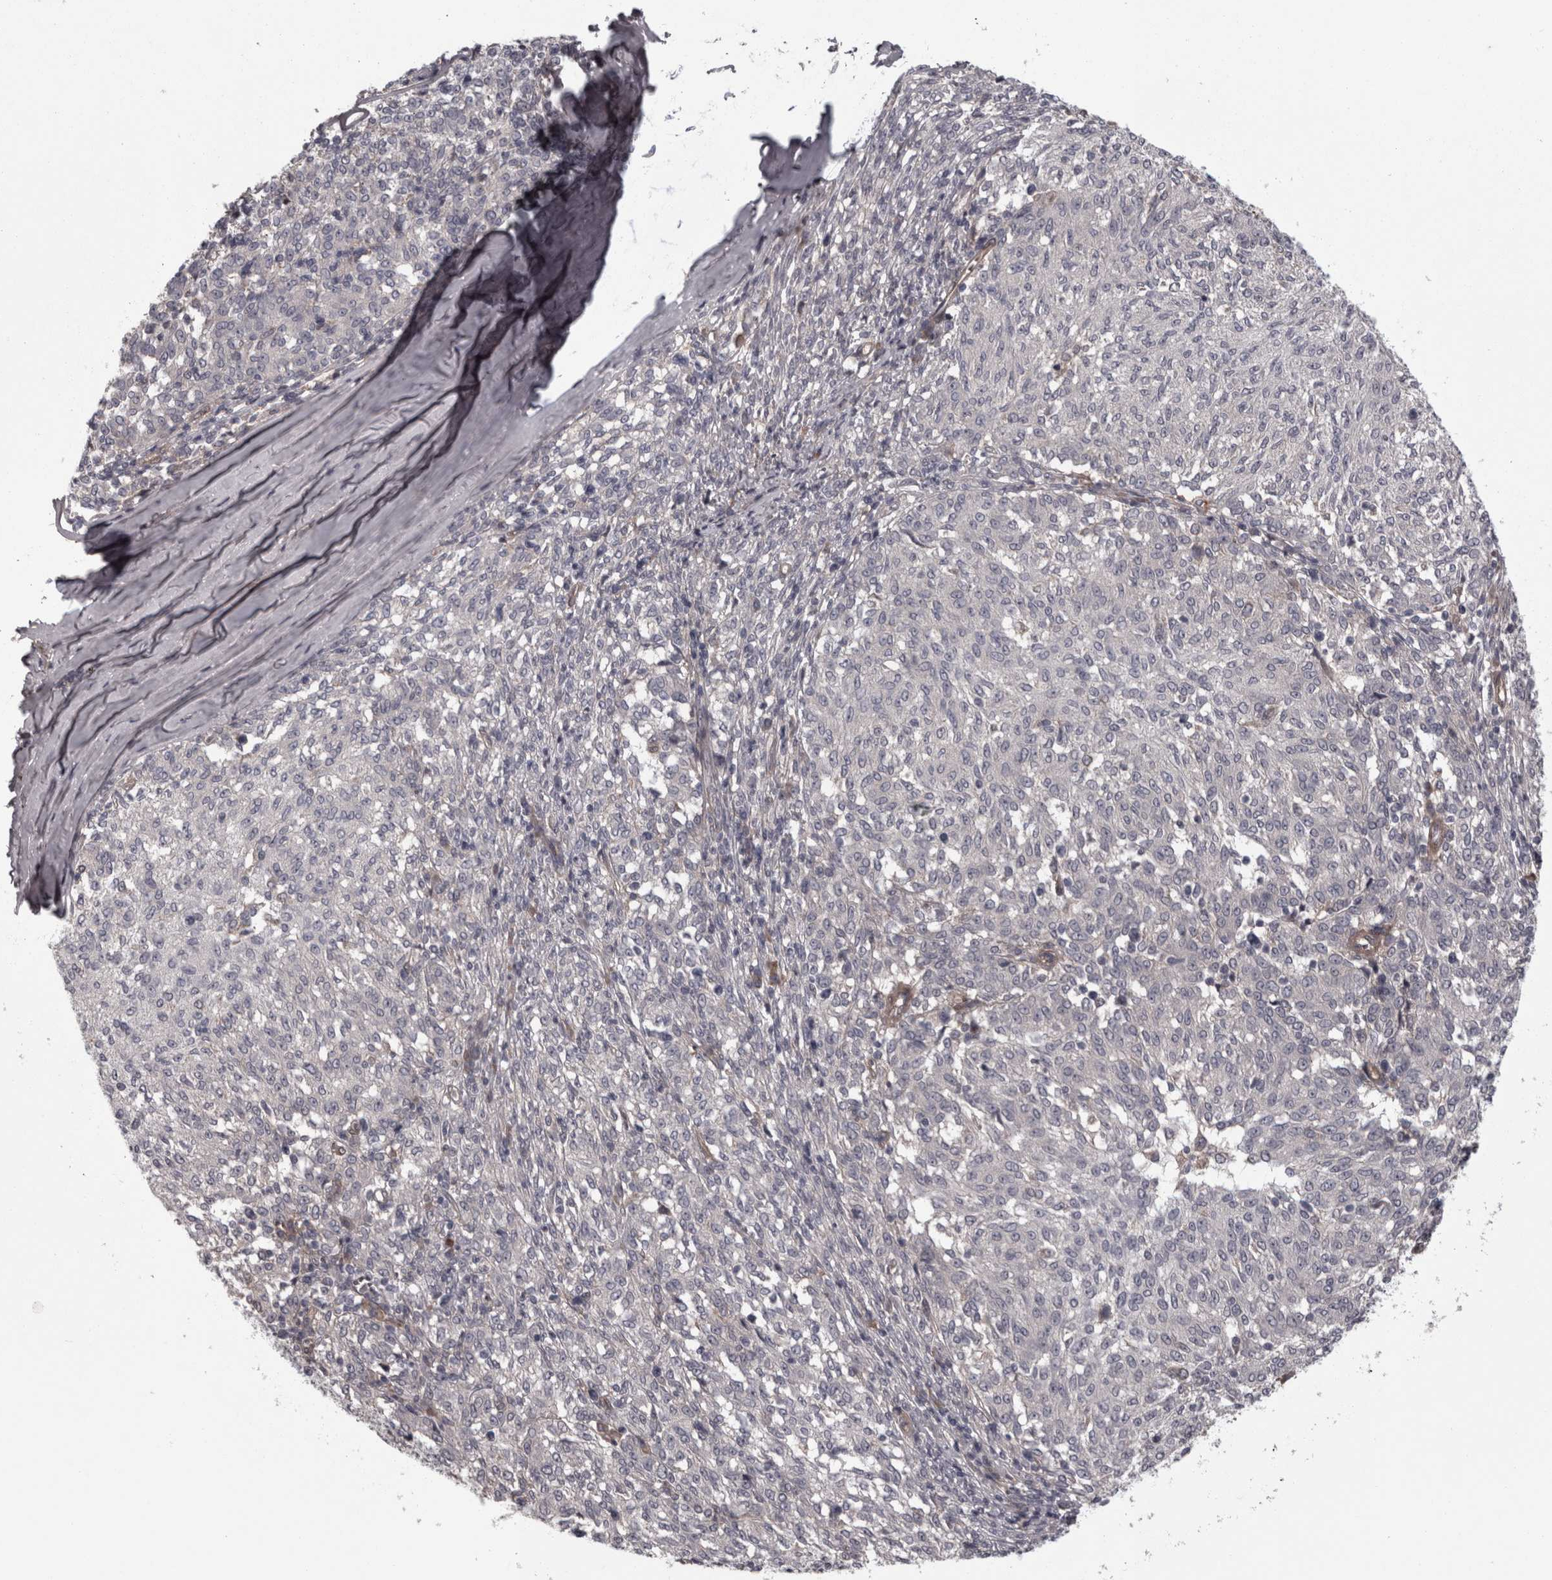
{"staining": {"intensity": "negative", "quantity": "none", "location": "none"}, "tissue": "melanoma", "cell_type": "Tumor cells", "image_type": "cancer", "snomed": [{"axis": "morphology", "description": "Malignant melanoma, NOS"}, {"axis": "topography", "description": "Skin"}], "caption": "Immunohistochemistry (IHC) photomicrograph of malignant melanoma stained for a protein (brown), which demonstrates no staining in tumor cells.", "gene": "RSU1", "patient": {"sex": "female", "age": 72}}